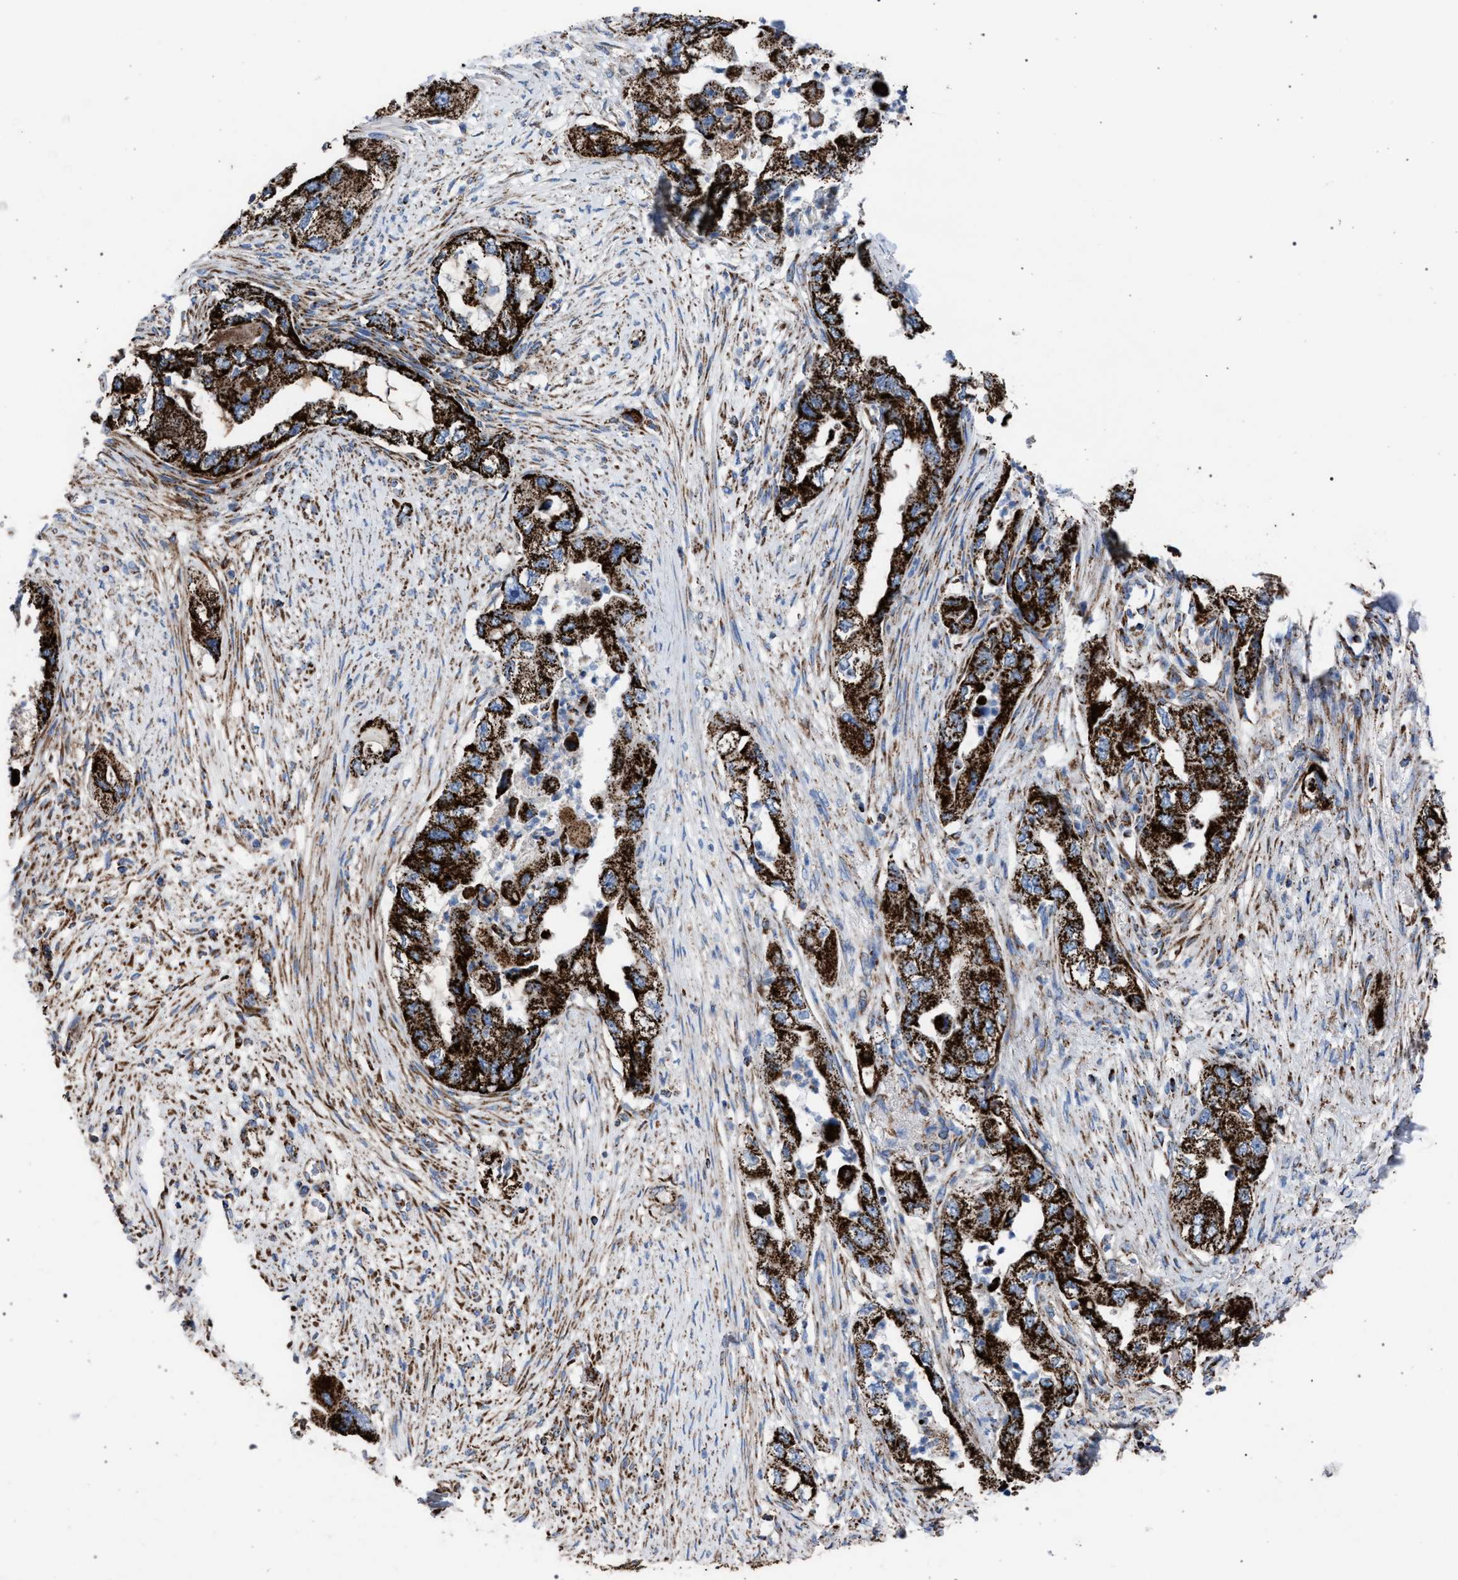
{"staining": {"intensity": "strong", "quantity": ">75%", "location": "cytoplasmic/membranous"}, "tissue": "pancreatic cancer", "cell_type": "Tumor cells", "image_type": "cancer", "snomed": [{"axis": "morphology", "description": "Adenocarcinoma, NOS"}, {"axis": "topography", "description": "Pancreas"}], "caption": "Human pancreatic cancer stained for a protein (brown) reveals strong cytoplasmic/membranous positive staining in approximately >75% of tumor cells.", "gene": "VPS13A", "patient": {"sex": "female", "age": 73}}